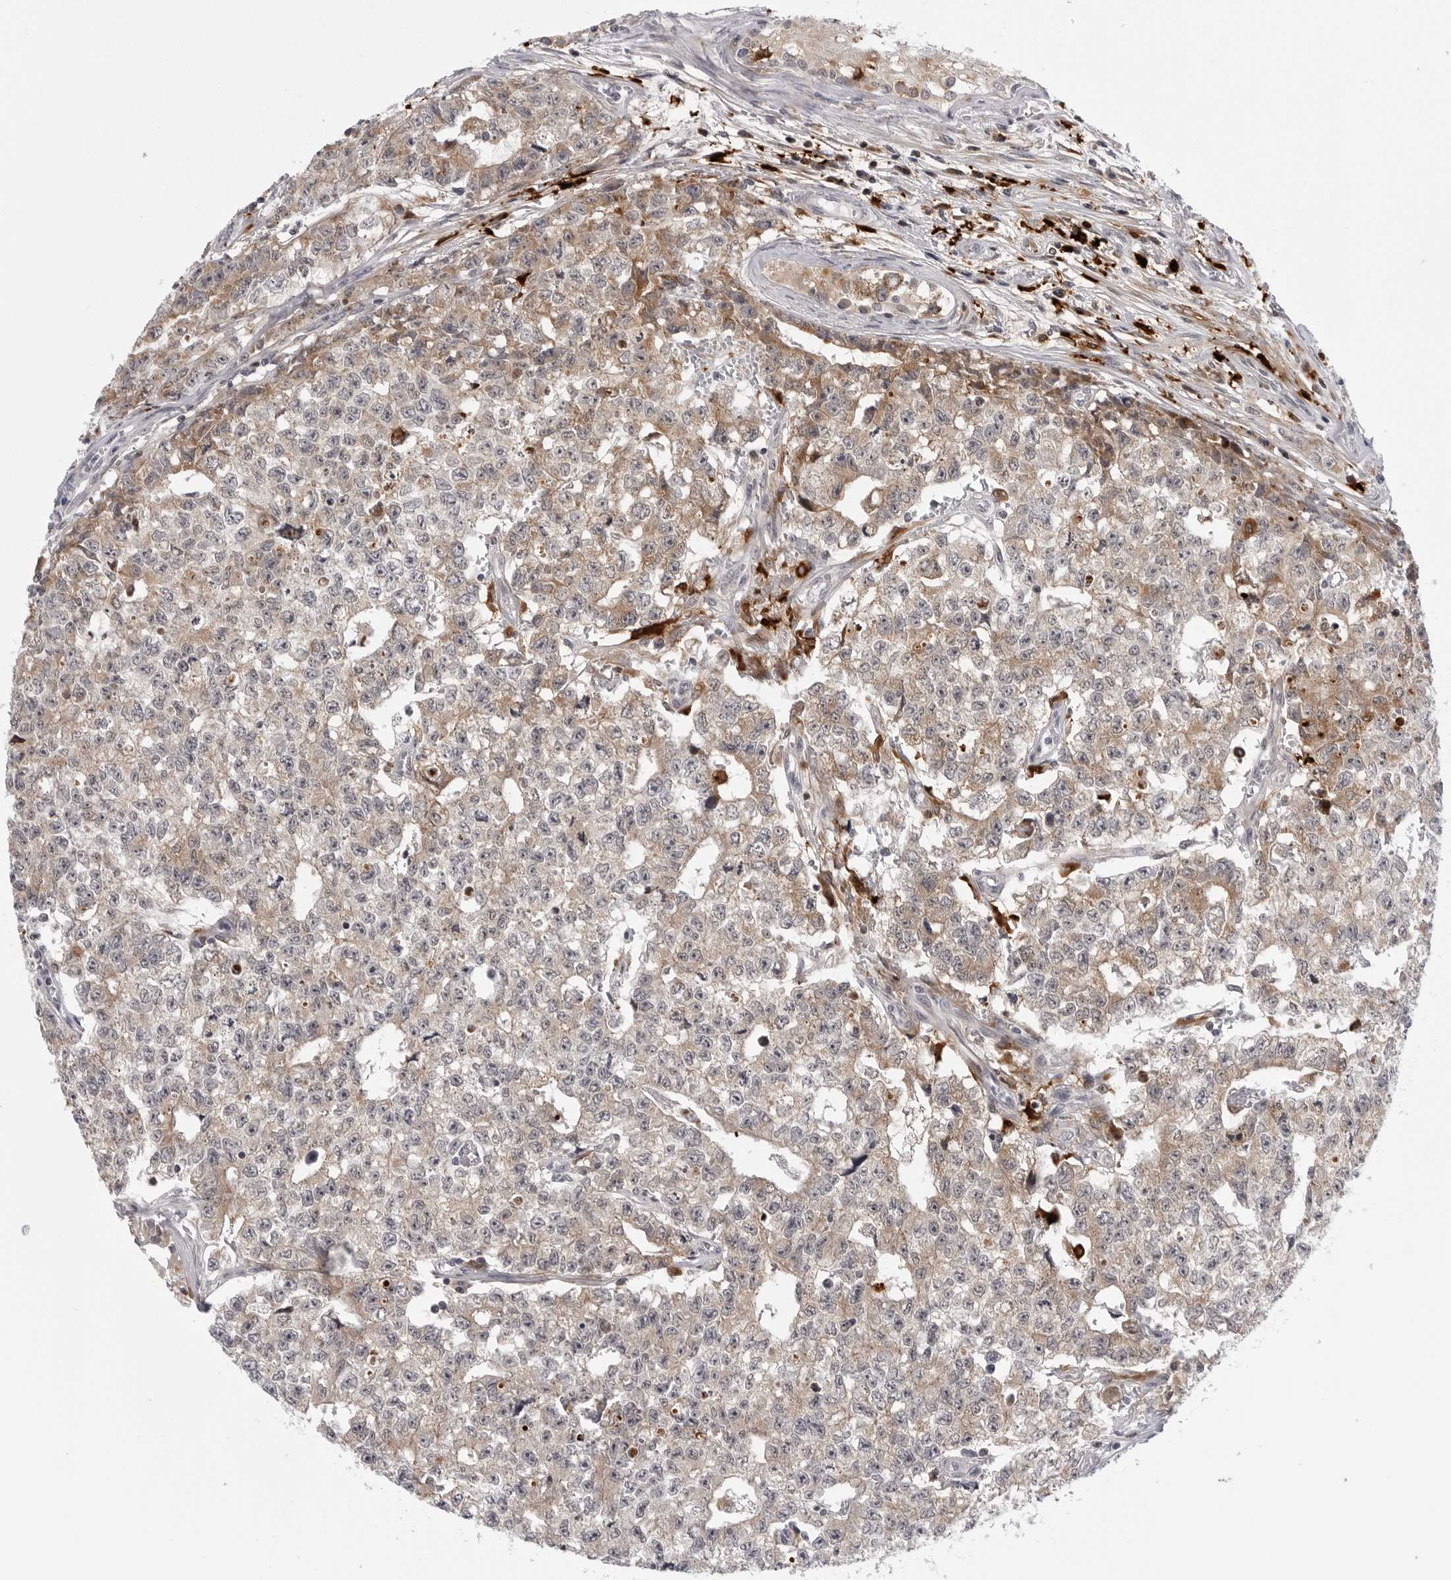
{"staining": {"intensity": "weak", "quantity": ">75%", "location": "cytoplasmic/membranous"}, "tissue": "testis cancer", "cell_type": "Tumor cells", "image_type": "cancer", "snomed": [{"axis": "morphology", "description": "Carcinoma, Embryonal, NOS"}, {"axis": "topography", "description": "Testis"}], "caption": "An immunohistochemistry (IHC) photomicrograph of neoplastic tissue is shown. Protein staining in brown labels weak cytoplasmic/membranous positivity in embryonal carcinoma (testis) within tumor cells.", "gene": "CDK20", "patient": {"sex": "male", "age": 28}}